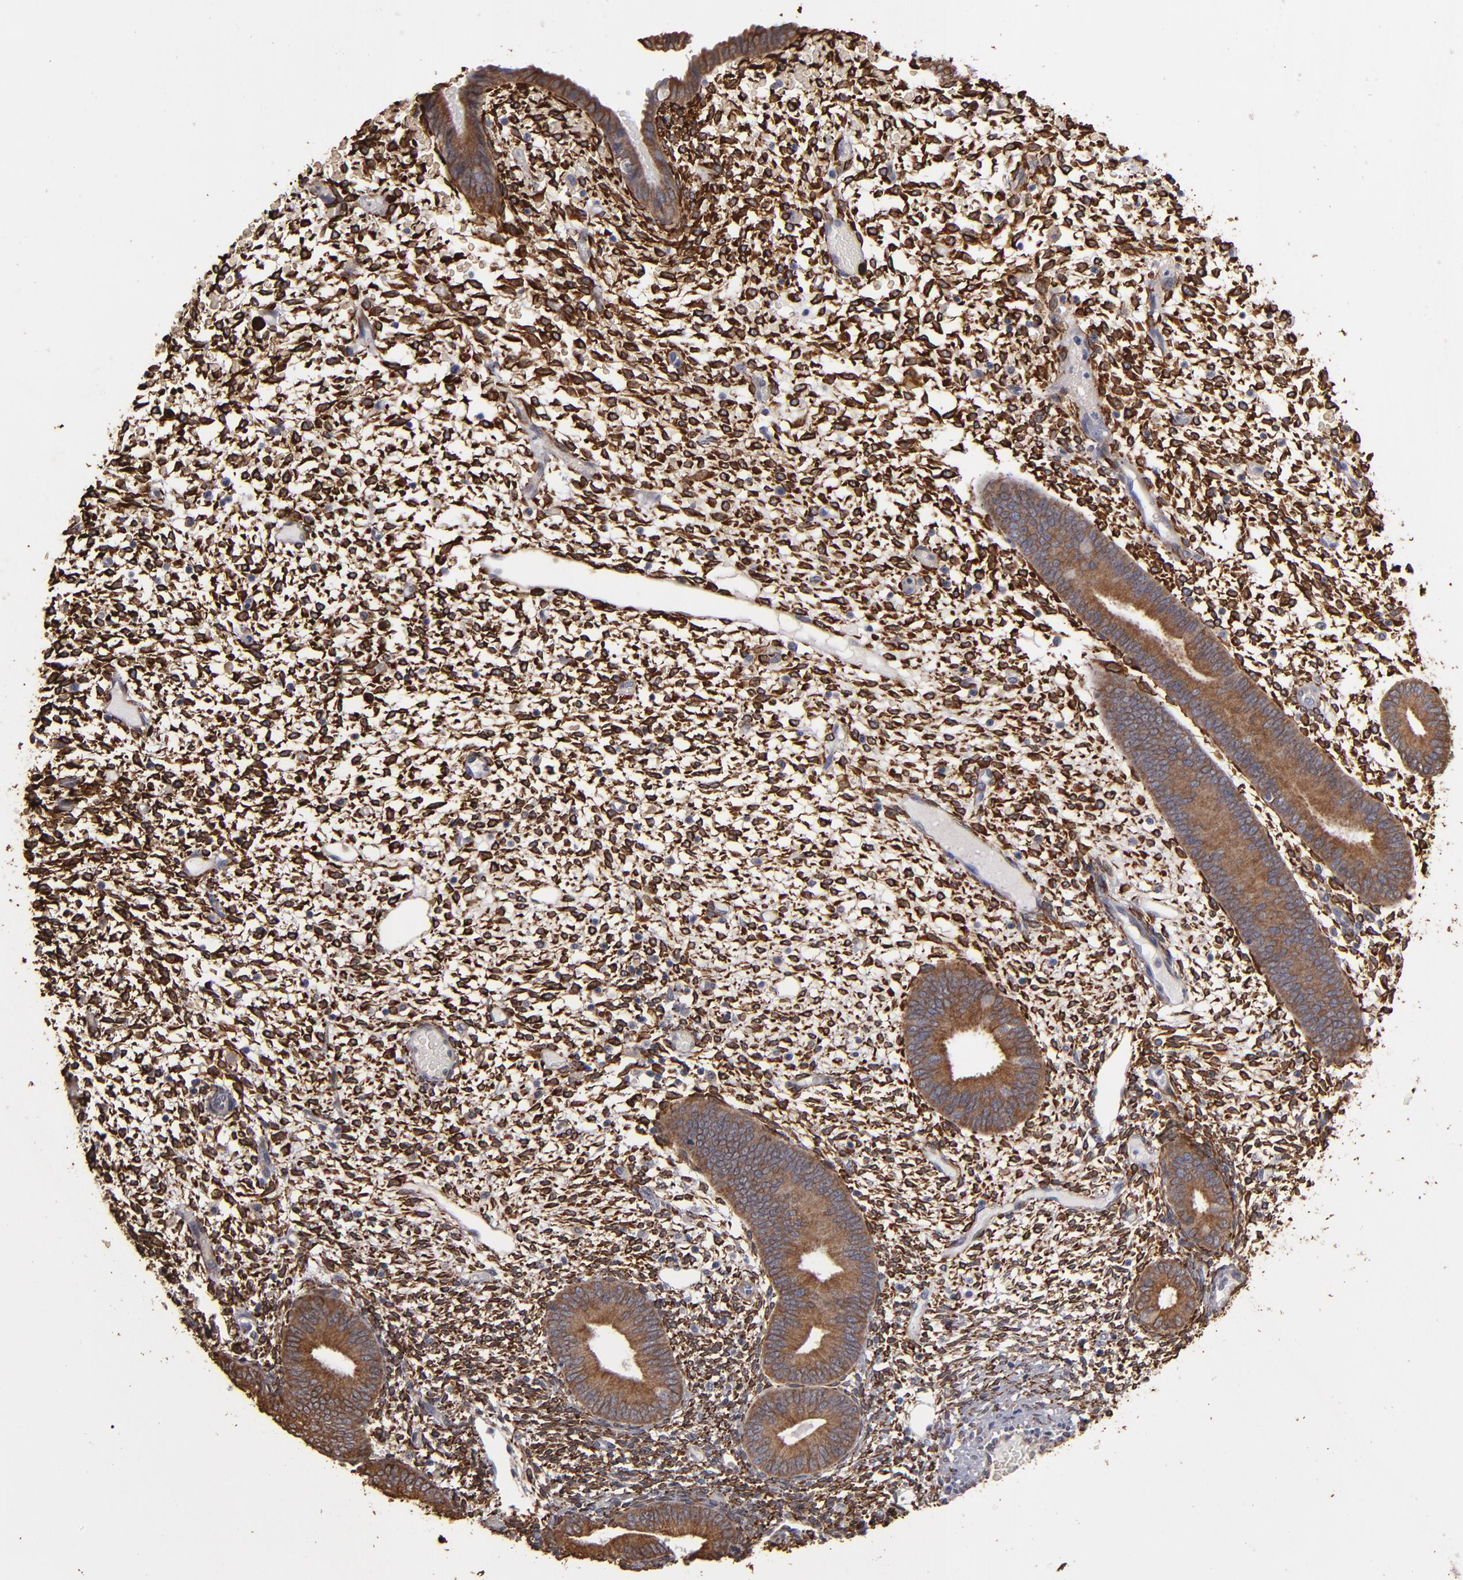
{"staining": {"intensity": "strong", "quantity": ">75%", "location": "cytoplasmic/membranous"}, "tissue": "endometrium", "cell_type": "Cells in endometrial stroma", "image_type": "normal", "snomed": [{"axis": "morphology", "description": "Normal tissue, NOS"}, {"axis": "topography", "description": "Endometrium"}], "caption": "Protein staining by IHC shows strong cytoplasmic/membranous expression in approximately >75% of cells in endometrial stroma in normal endometrium.", "gene": "PGRMC1", "patient": {"sex": "female", "age": 42}}